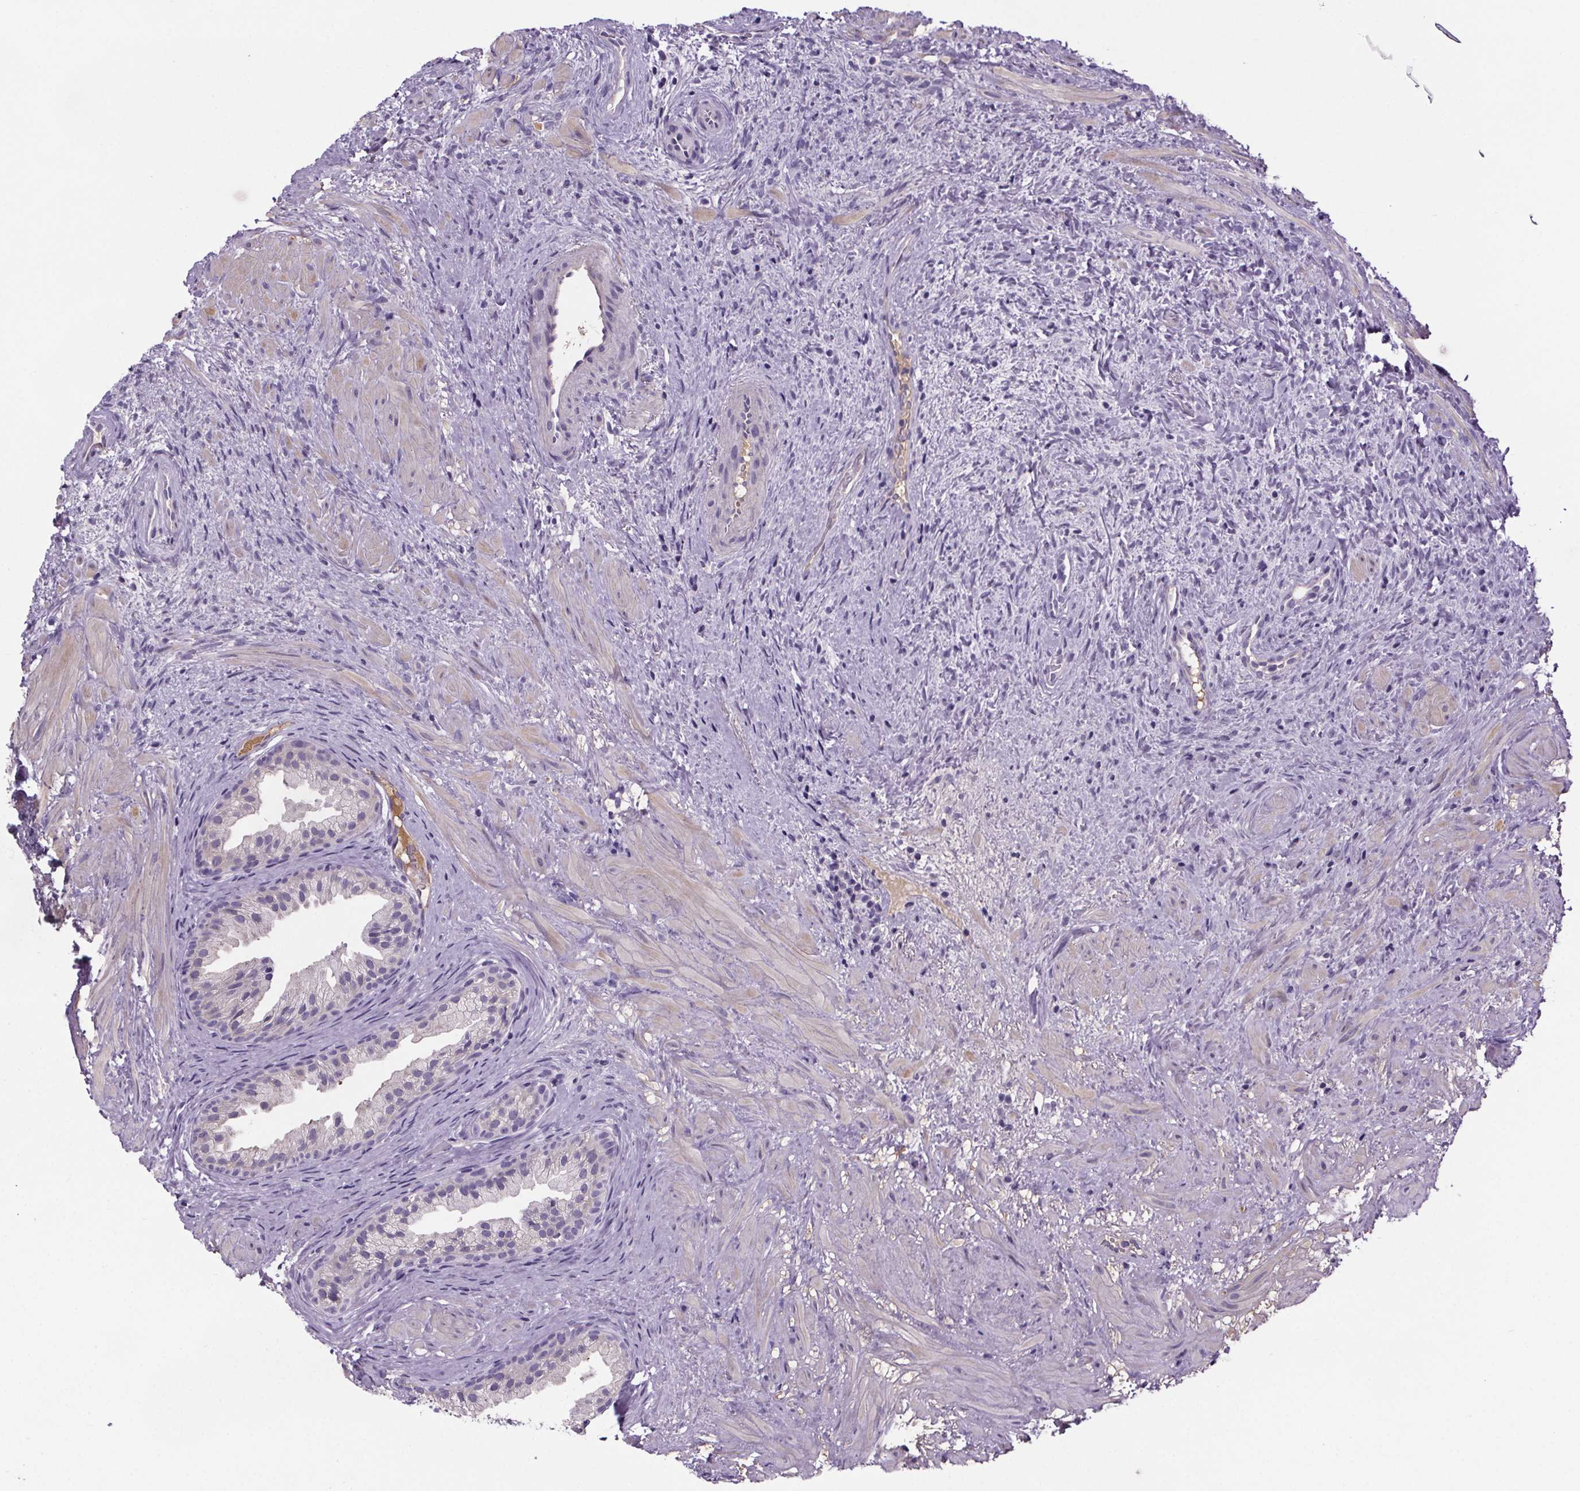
{"staining": {"intensity": "negative", "quantity": "none", "location": "none"}, "tissue": "prostate cancer", "cell_type": "Tumor cells", "image_type": "cancer", "snomed": [{"axis": "morphology", "description": "Adenocarcinoma, High grade"}, {"axis": "topography", "description": "Prostate"}], "caption": "A histopathology image of prostate cancer stained for a protein displays no brown staining in tumor cells.", "gene": "CUBN", "patient": {"sex": "male", "age": 90}}